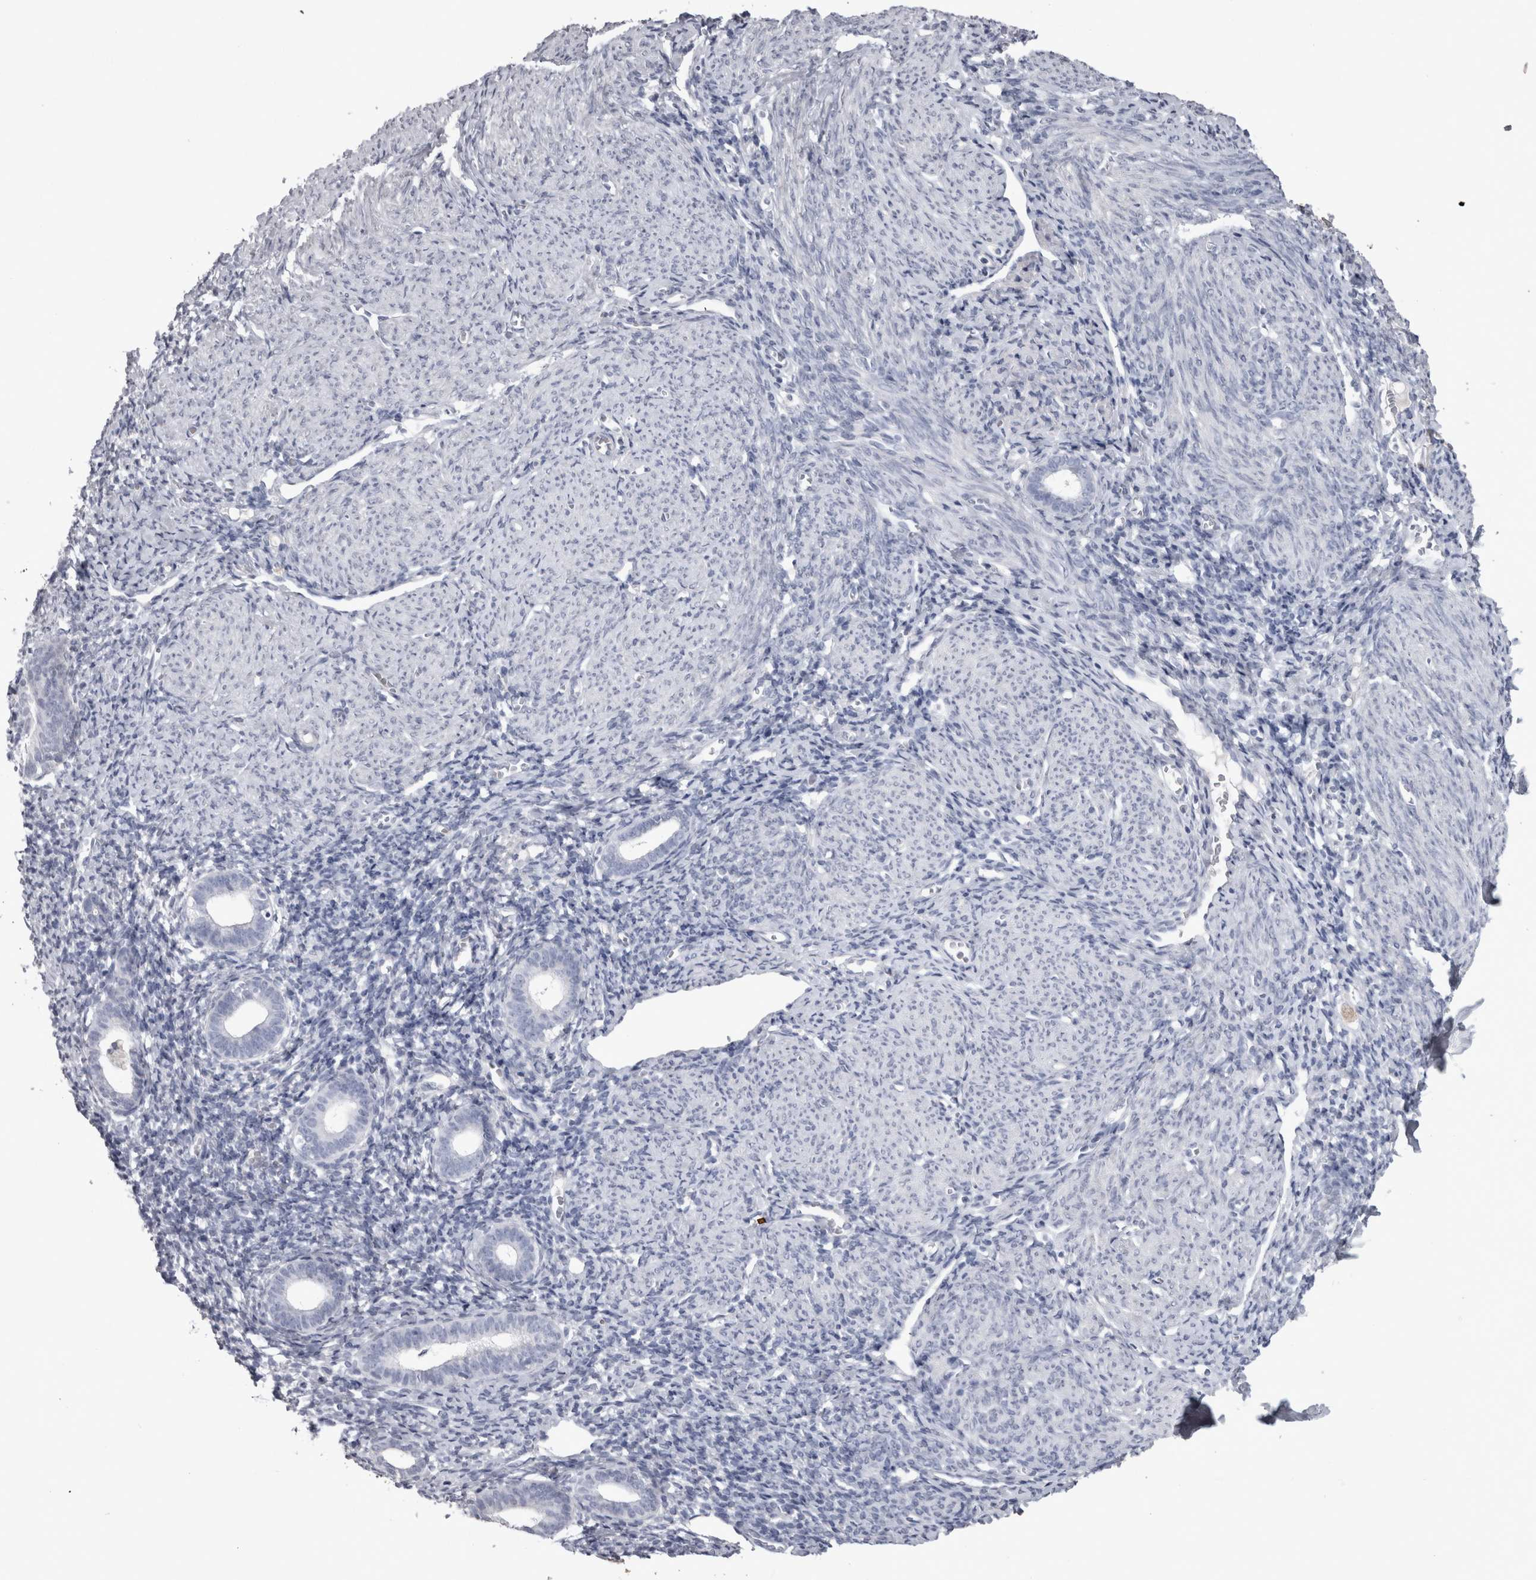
{"staining": {"intensity": "negative", "quantity": "none", "location": "none"}, "tissue": "endometrium", "cell_type": "Cells in endometrial stroma", "image_type": "normal", "snomed": [{"axis": "morphology", "description": "Normal tissue, NOS"}, {"axis": "morphology", "description": "Adenocarcinoma, NOS"}, {"axis": "topography", "description": "Endometrium"}], "caption": "Immunohistochemistry photomicrograph of benign endometrium: endometrium stained with DAB reveals no significant protein positivity in cells in endometrial stroma. Brightfield microscopy of immunohistochemistry stained with DAB (brown) and hematoxylin (blue), captured at high magnification.", "gene": "PDX1", "patient": {"sex": "female", "age": 57}}